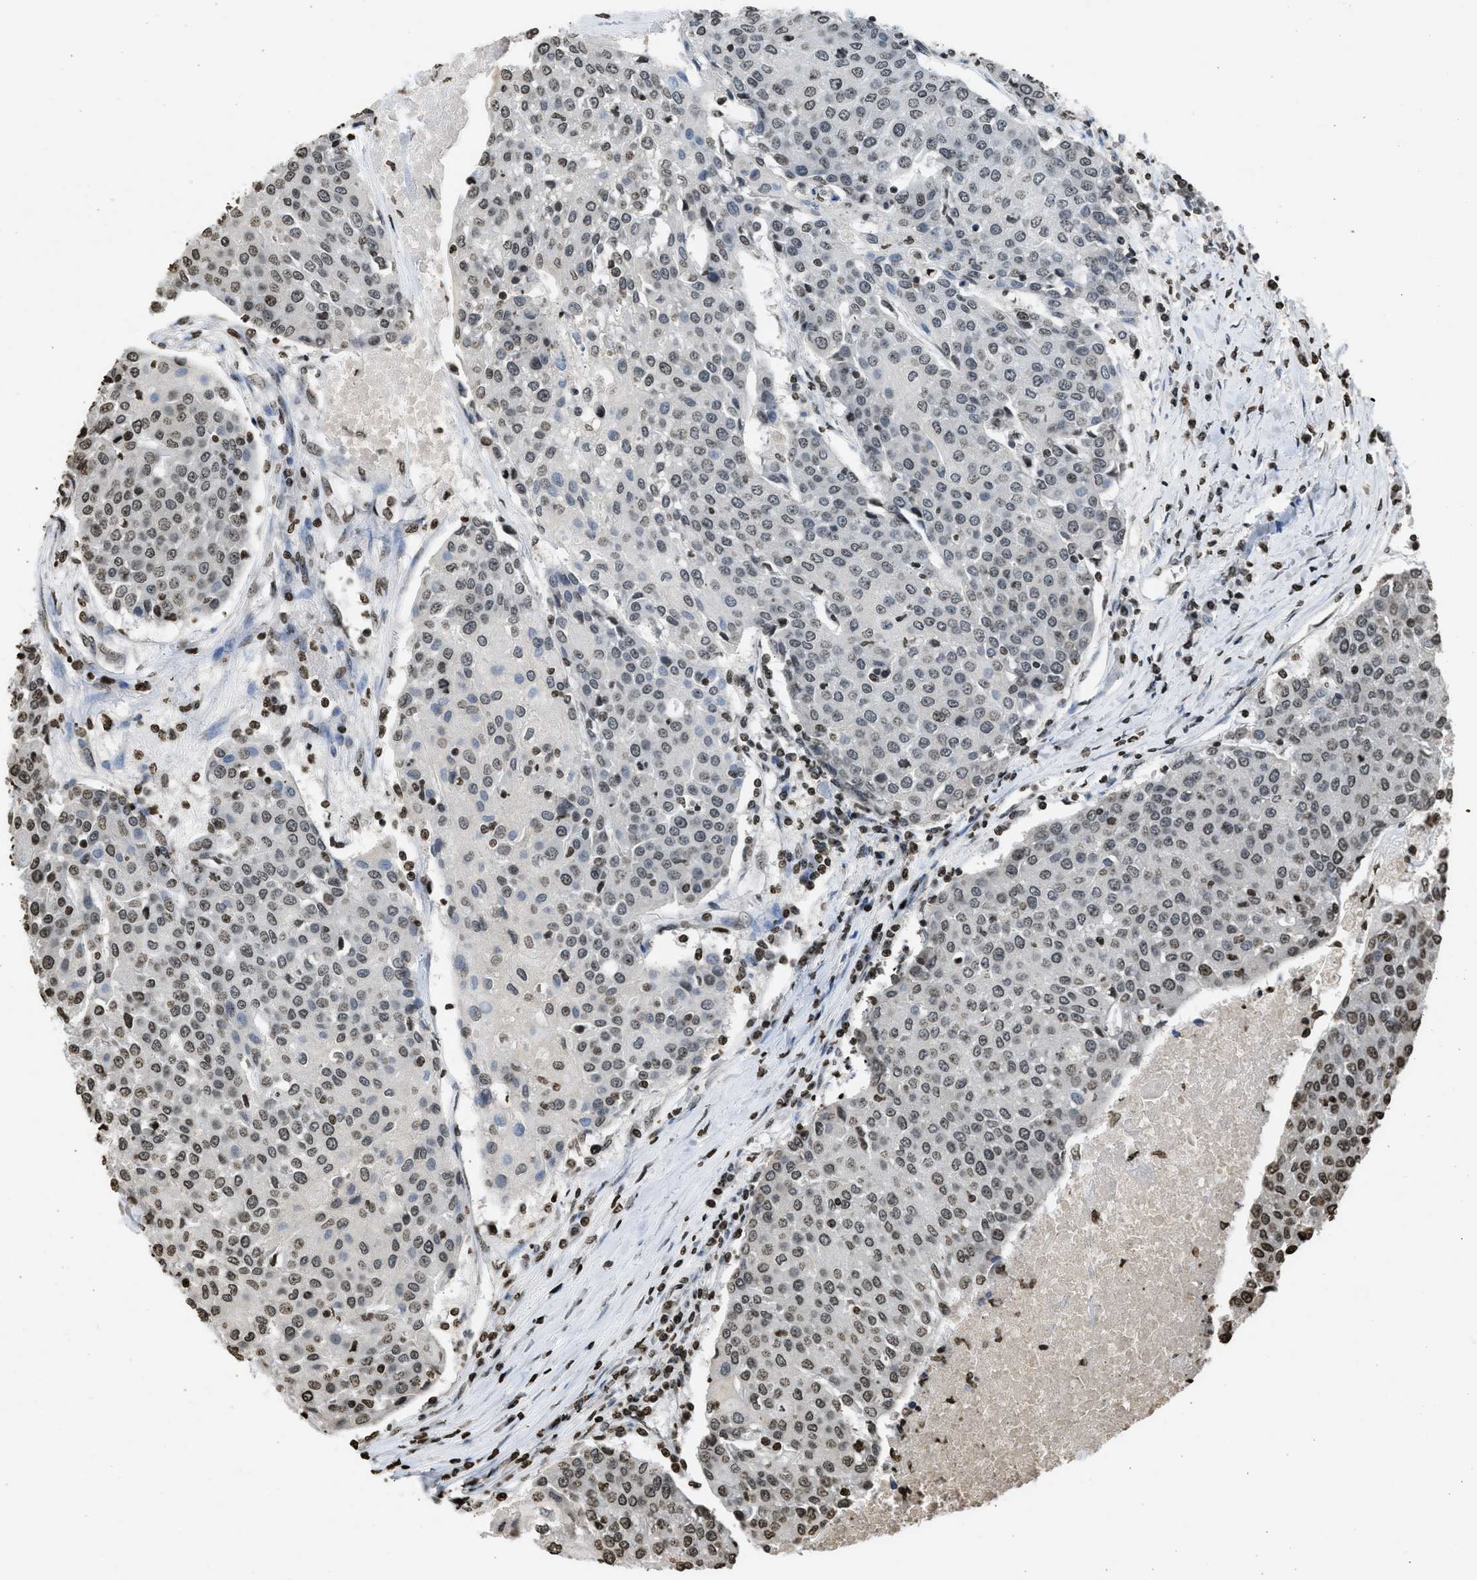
{"staining": {"intensity": "weak", "quantity": ">75%", "location": "nuclear"}, "tissue": "urothelial cancer", "cell_type": "Tumor cells", "image_type": "cancer", "snomed": [{"axis": "morphology", "description": "Urothelial carcinoma, High grade"}, {"axis": "topography", "description": "Urinary bladder"}], "caption": "Human urothelial cancer stained with a protein marker displays weak staining in tumor cells.", "gene": "RRAGC", "patient": {"sex": "female", "age": 85}}